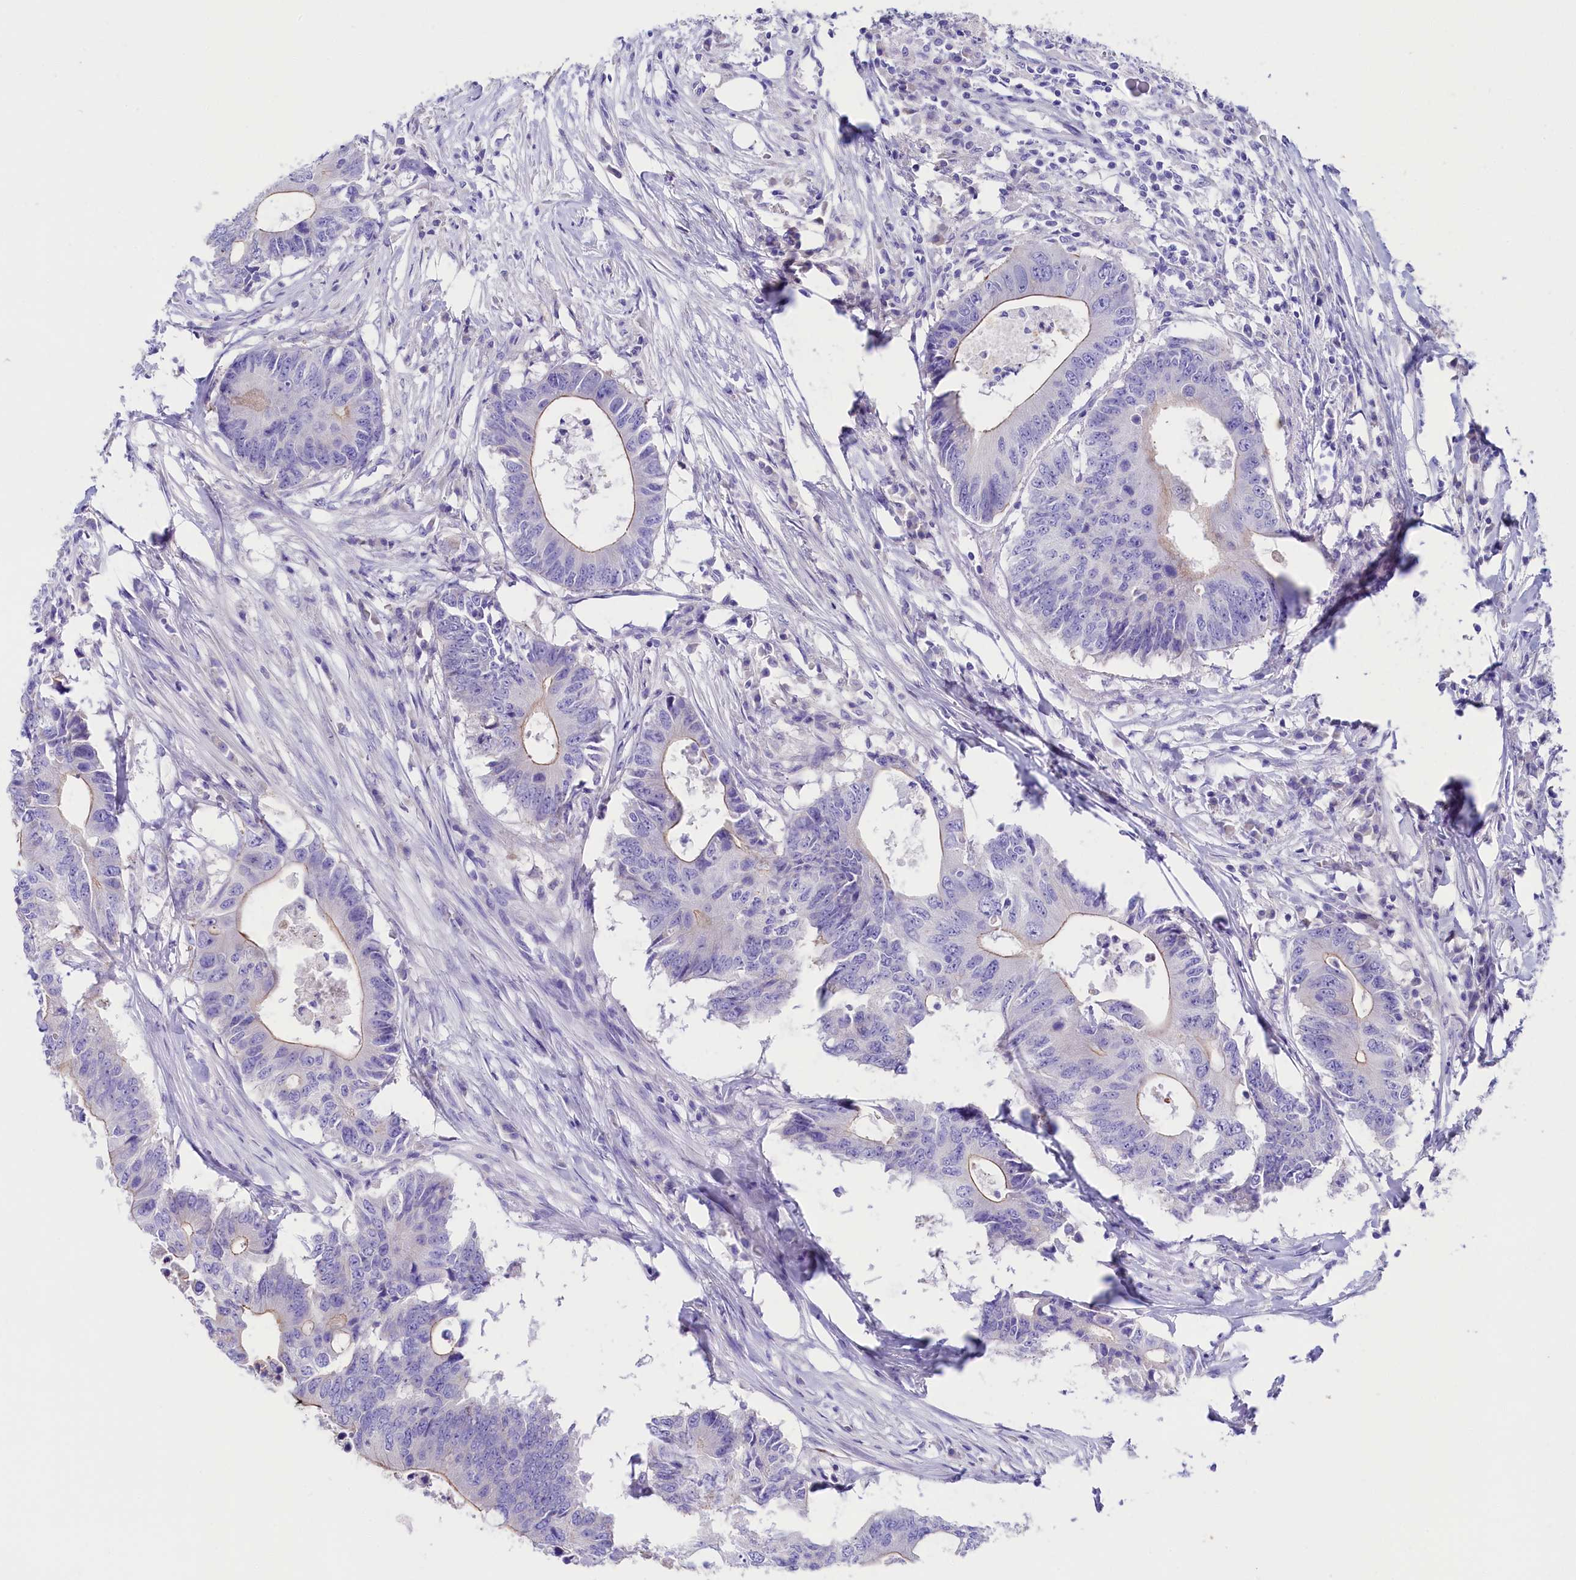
{"staining": {"intensity": "weak", "quantity": "<25%", "location": "cytoplasmic/membranous"}, "tissue": "colorectal cancer", "cell_type": "Tumor cells", "image_type": "cancer", "snomed": [{"axis": "morphology", "description": "Adenocarcinoma, NOS"}, {"axis": "topography", "description": "Colon"}], "caption": "An immunohistochemistry micrograph of adenocarcinoma (colorectal) is shown. There is no staining in tumor cells of adenocarcinoma (colorectal). (Brightfield microscopy of DAB (3,3'-diaminobenzidine) immunohistochemistry (IHC) at high magnification).", "gene": "SULT2A1", "patient": {"sex": "male", "age": 71}}